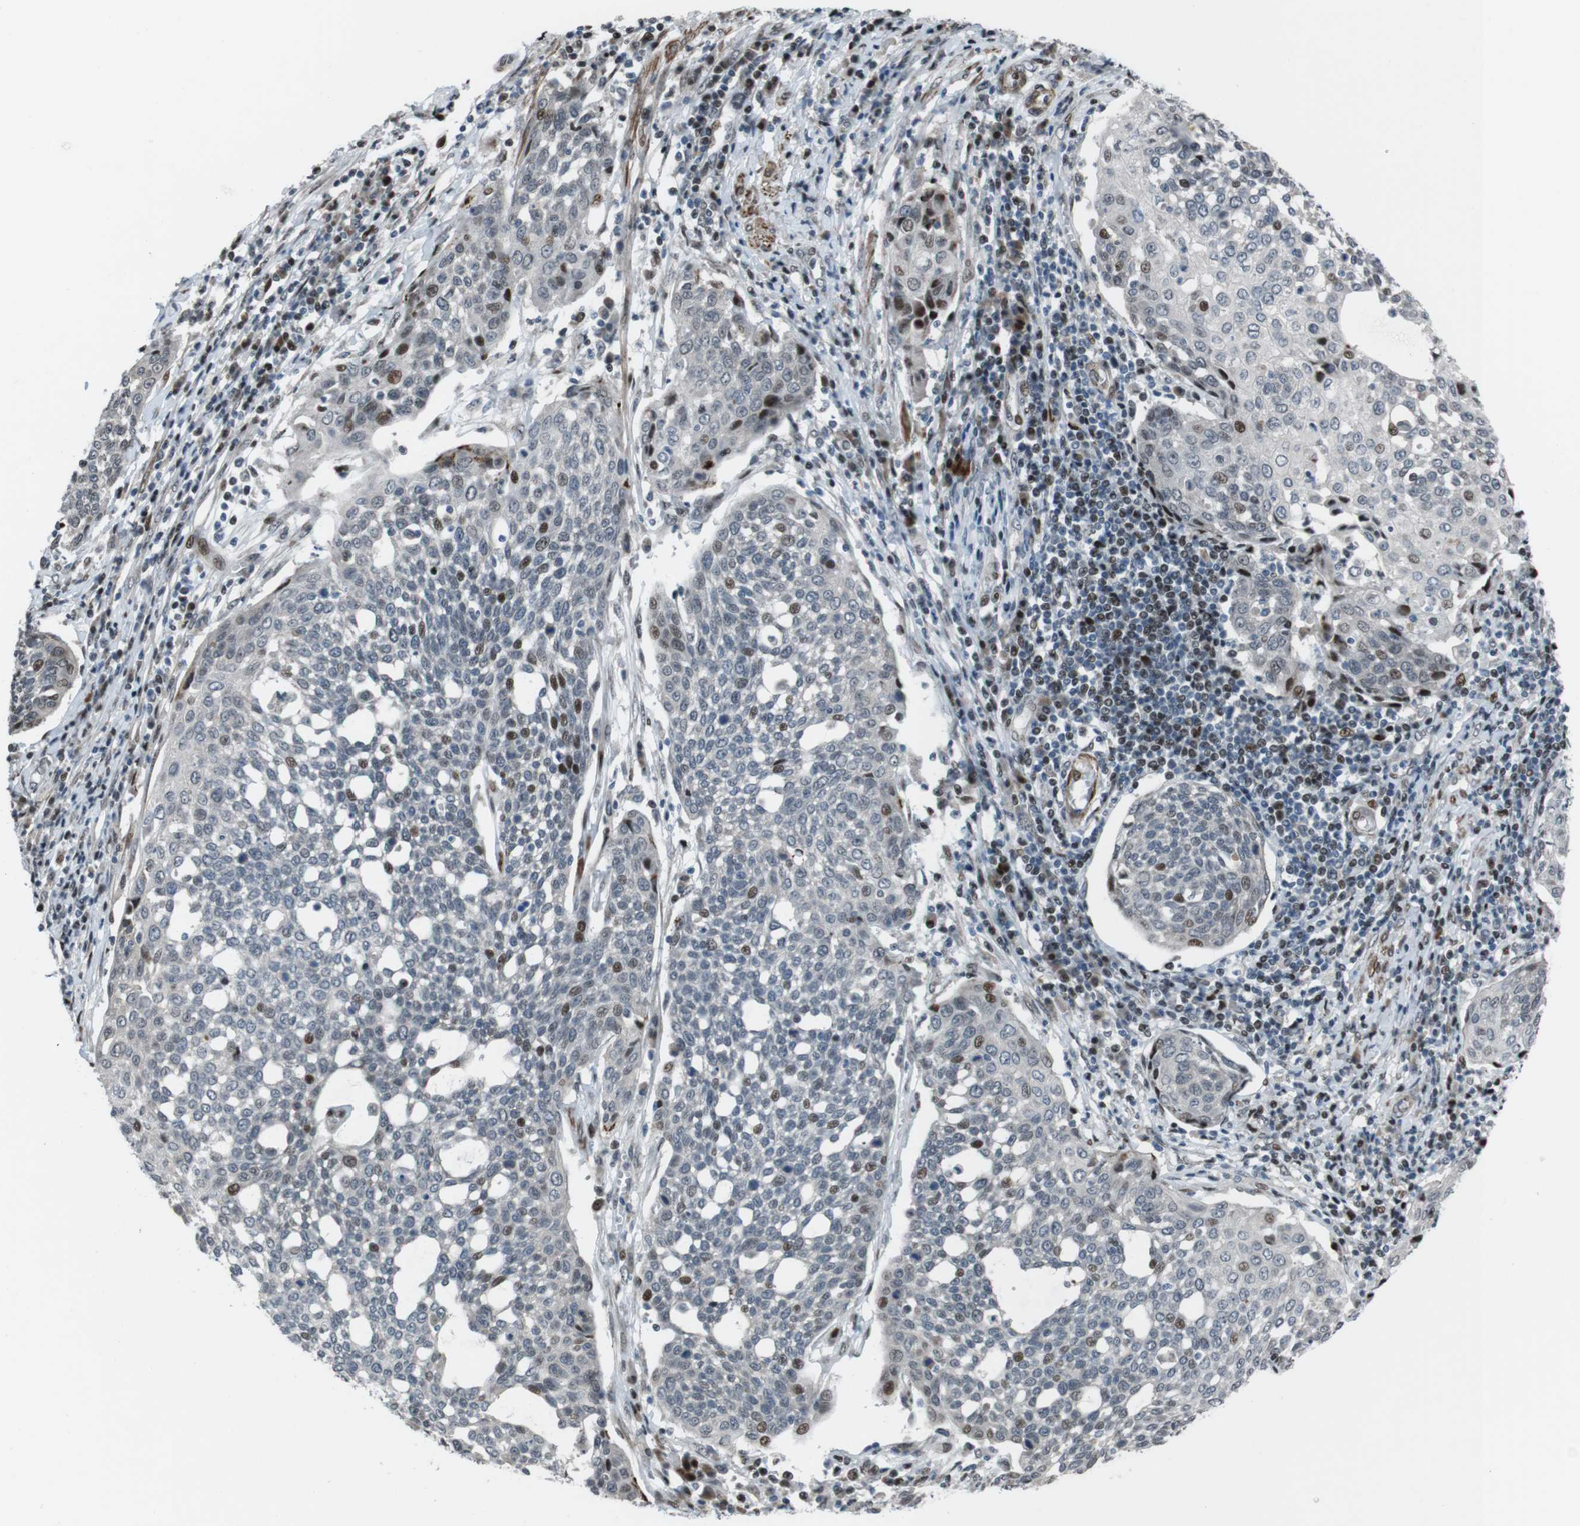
{"staining": {"intensity": "moderate", "quantity": "<25%", "location": "nuclear"}, "tissue": "cervical cancer", "cell_type": "Tumor cells", "image_type": "cancer", "snomed": [{"axis": "morphology", "description": "Squamous cell carcinoma, NOS"}, {"axis": "topography", "description": "Cervix"}], "caption": "DAB immunohistochemical staining of human cervical cancer (squamous cell carcinoma) shows moderate nuclear protein positivity in approximately <25% of tumor cells. Immunohistochemistry stains the protein of interest in brown and the nuclei are stained blue.", "gene": "PBRM1", "patient": {"sex": "female", "age": 34}}